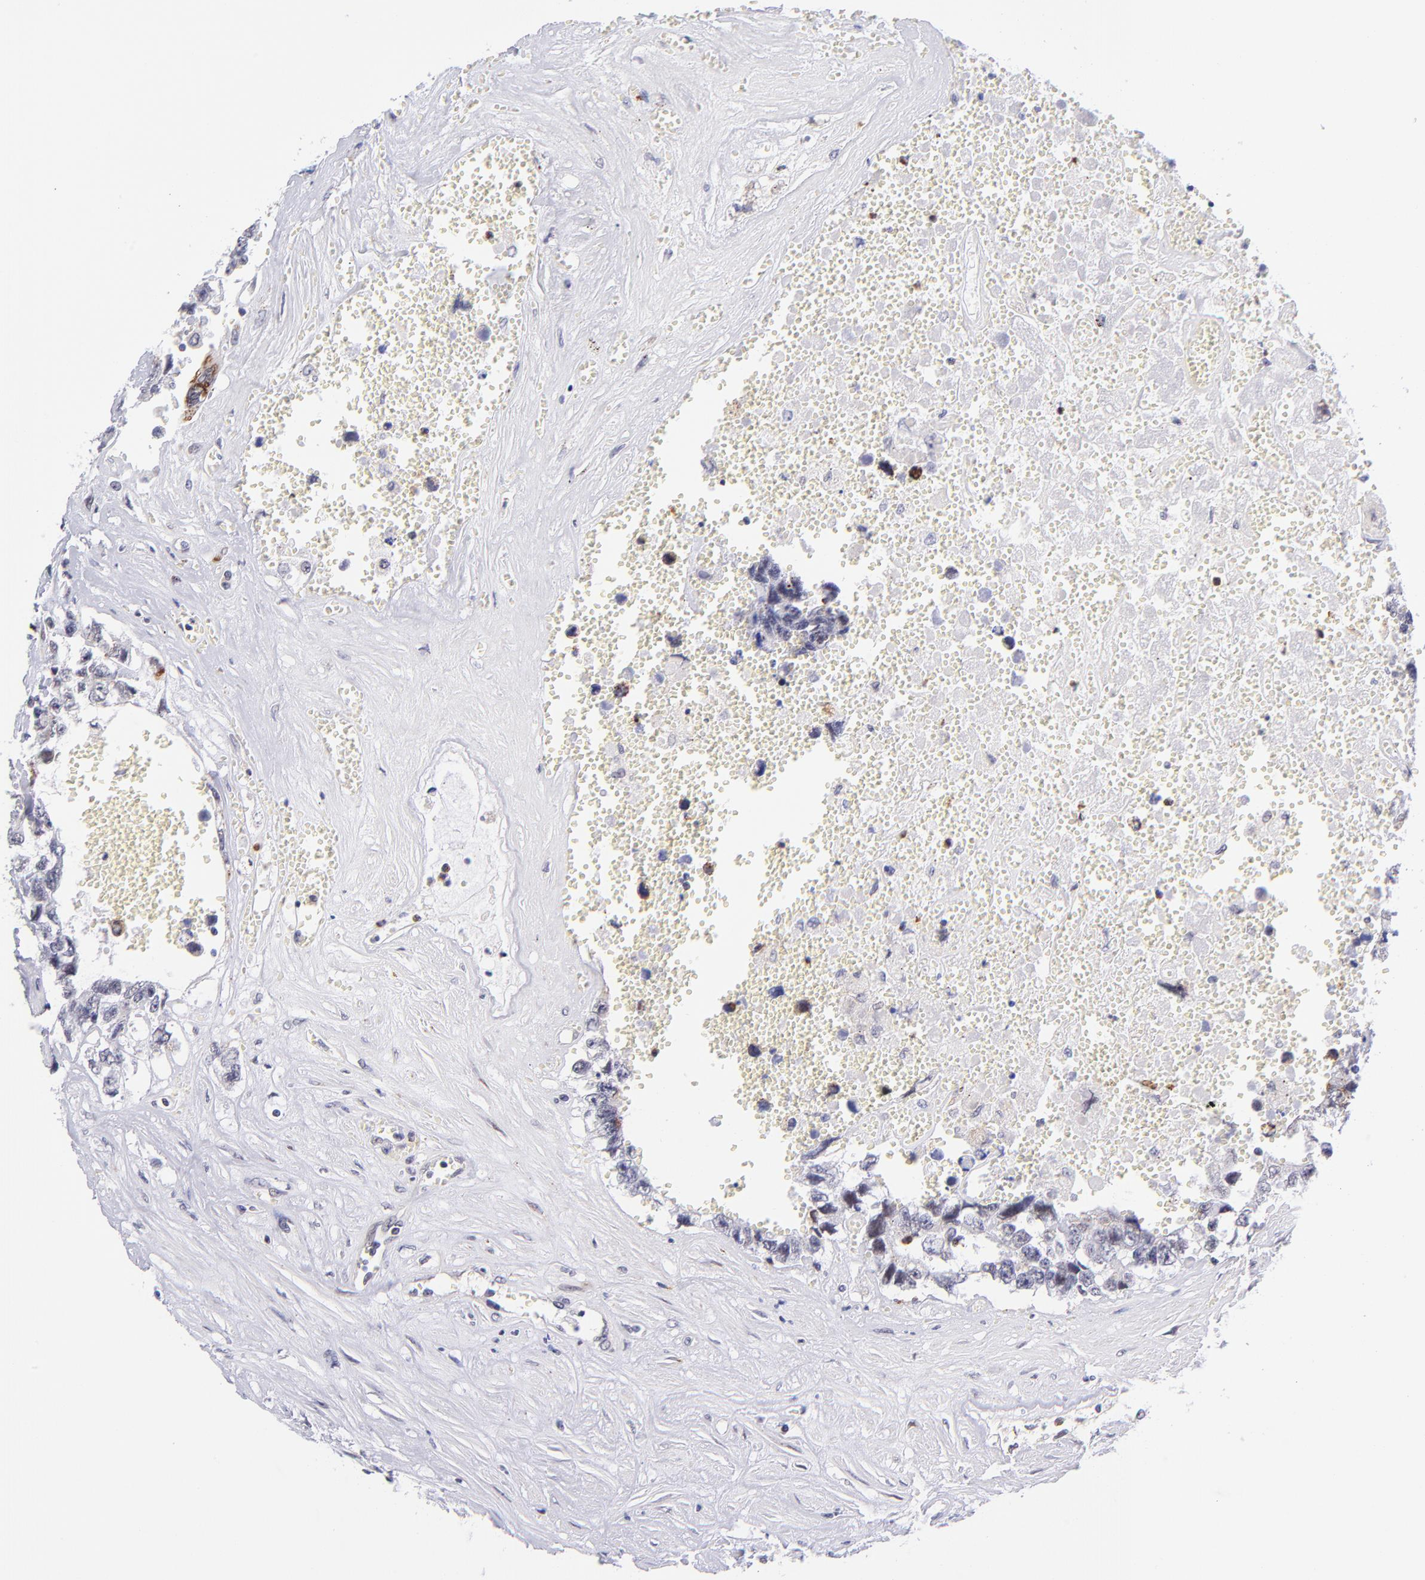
{"staining": {"intensity": "negative", "quantity": "none", "location": "none"}, "tissue": "testis cancer", "cell_type": "Tumor cells", "image_type": "cancer", "snomed": [{"axis": "morphology", "description": "Carcinoma, Embryonal, NOS"}, {"axis": "topography", "description": "Testis"}], "caption": "A histopathology image of human testis cancer is negative for staining in tumor cells.", "gene": "SOX6", "patient": {"sex": "male", "age": 31}}